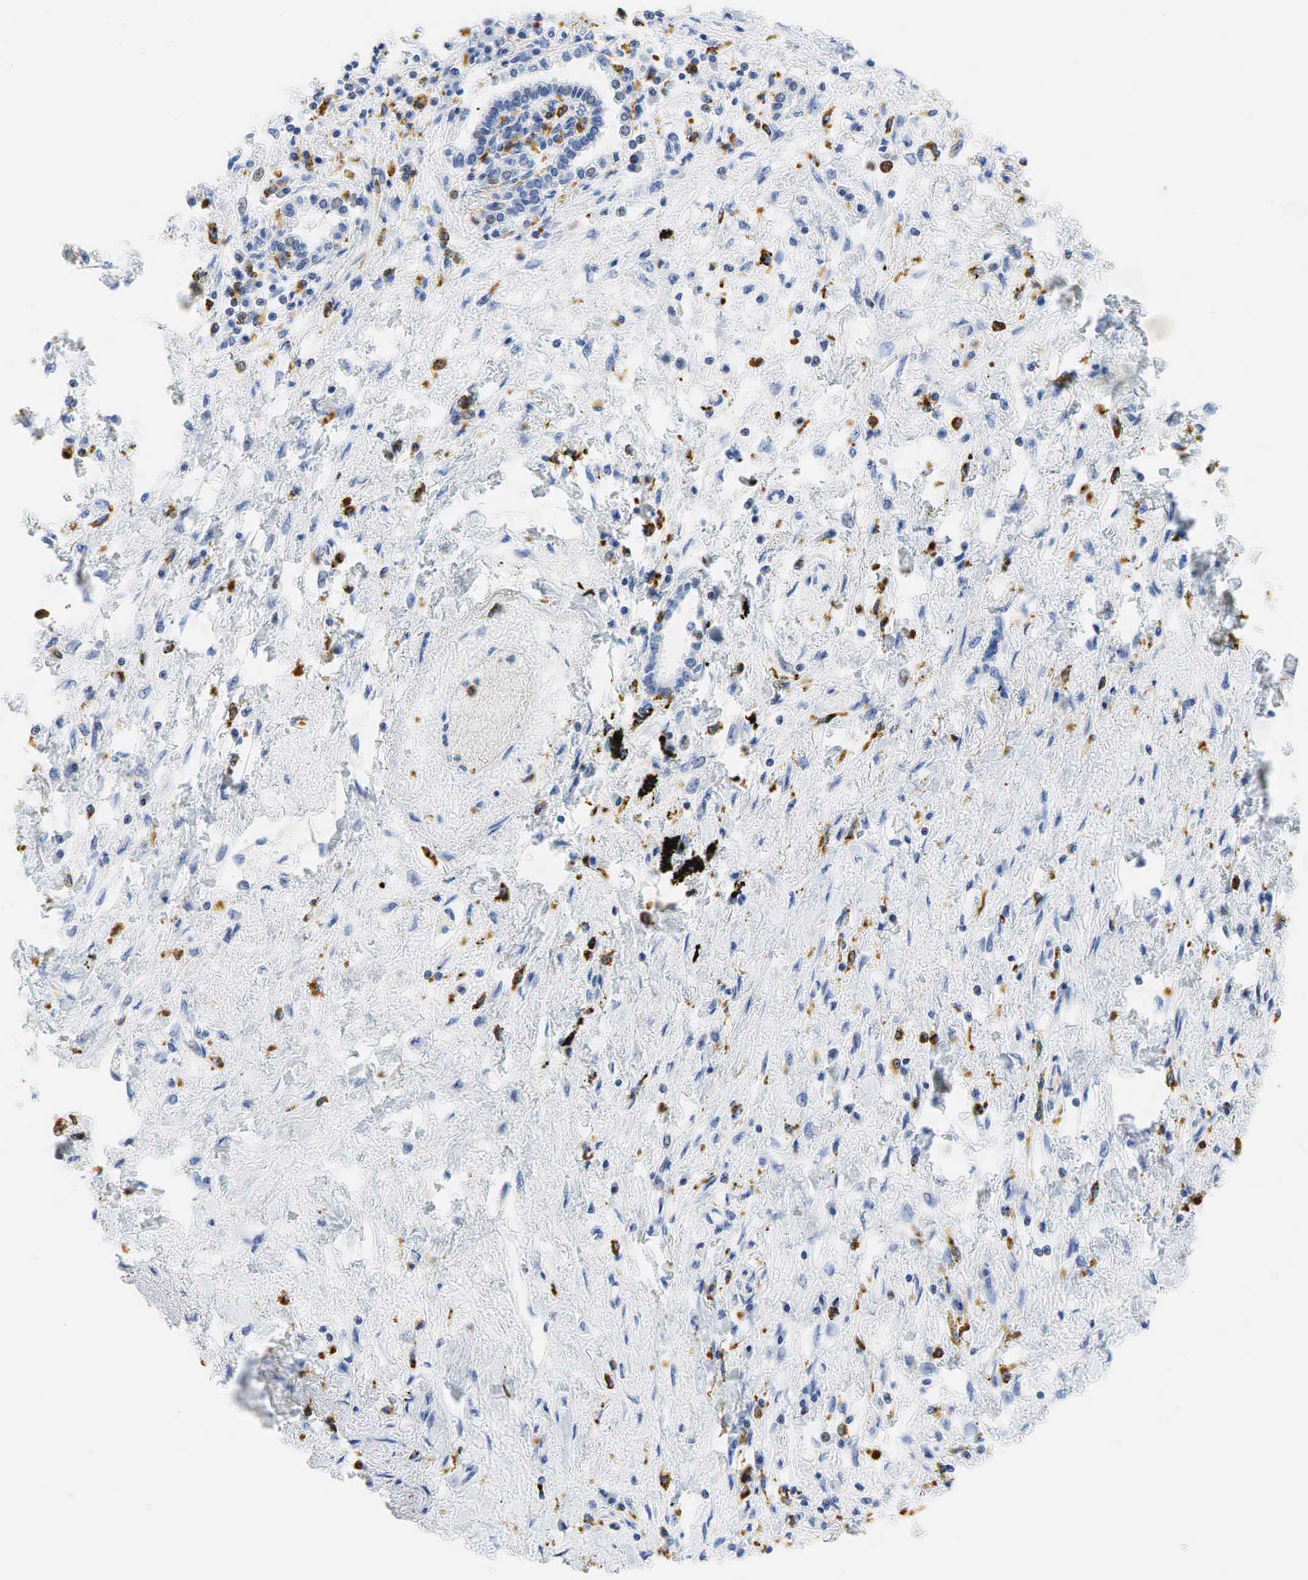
{"staining": {"intensity": "negative", "quantity": "none", "location": "none"}, "tissue": "lung cancer", "cell_type": "Tumor cells", "image_type": "cancer", "snomed": [{"axis": "morphology", "description": "Adenocarcinoma, NOS"}, {"axis": "topography", "description": "Lung"}], "caption": "Protein analysis of lung cancer reveals no significant staining in tumor cells.", "gene": "CD68", "patient": {"sex": "male", "age": 60}}